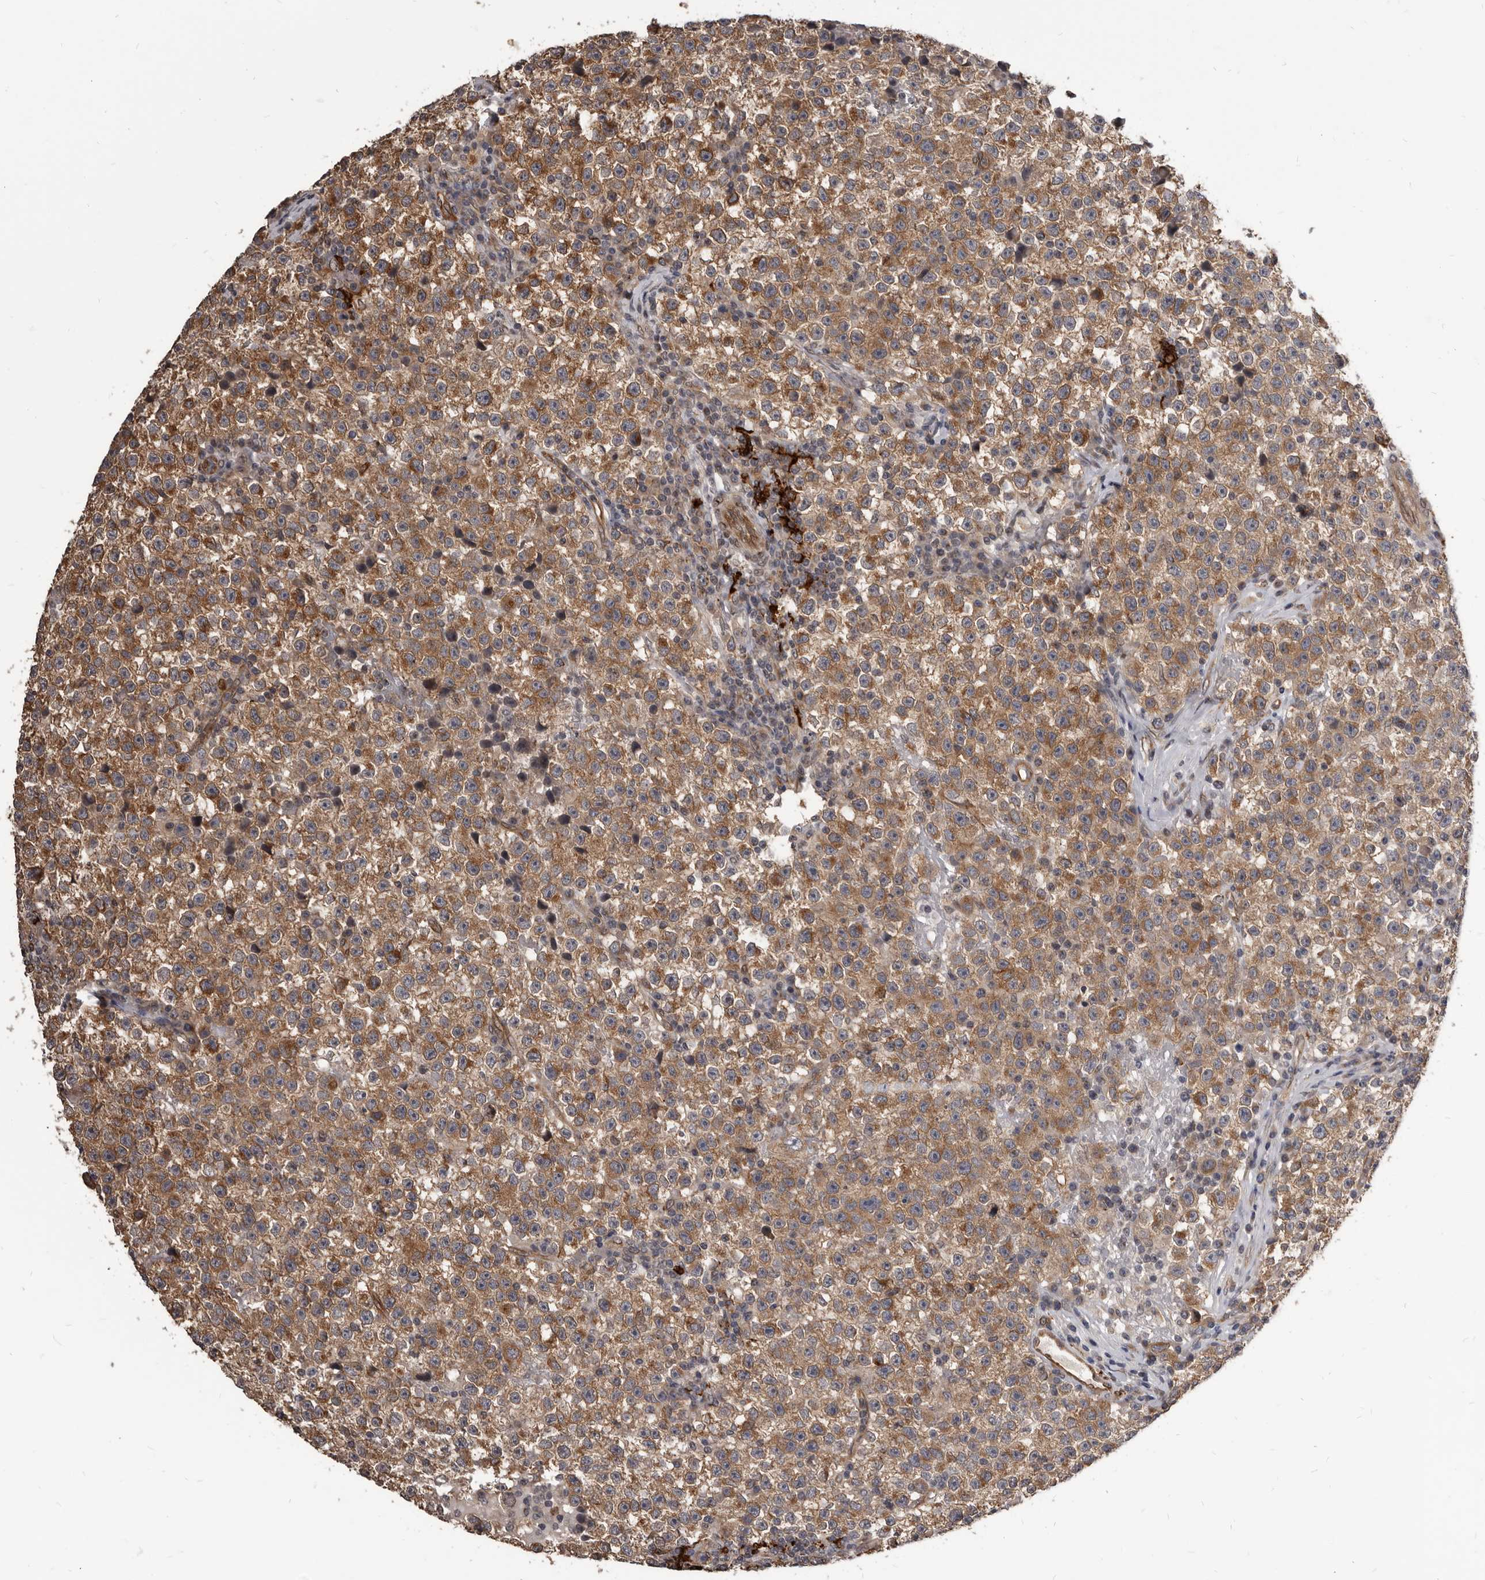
{"staining": {"intensity": "moderate", "quantity": ">75%", "location": "cytoplasmic/membranous"}, "tissue": "testis cancer", "cell_type": "Tumor cells", "image_type": "cancer", "snomed": [{"axis": "morphology", "description": "Seminoma, NOS"}, {"axis": "topography", "description": "Testis"}], "caption": "Protein expression analysis of human testis cancer (seminoma) reveals moderate cytoplasmic/membranous staining in about >75% of tumor cells.", "gene": "ADAMTS20", "patient": {"sex": "male", "age": 22}}